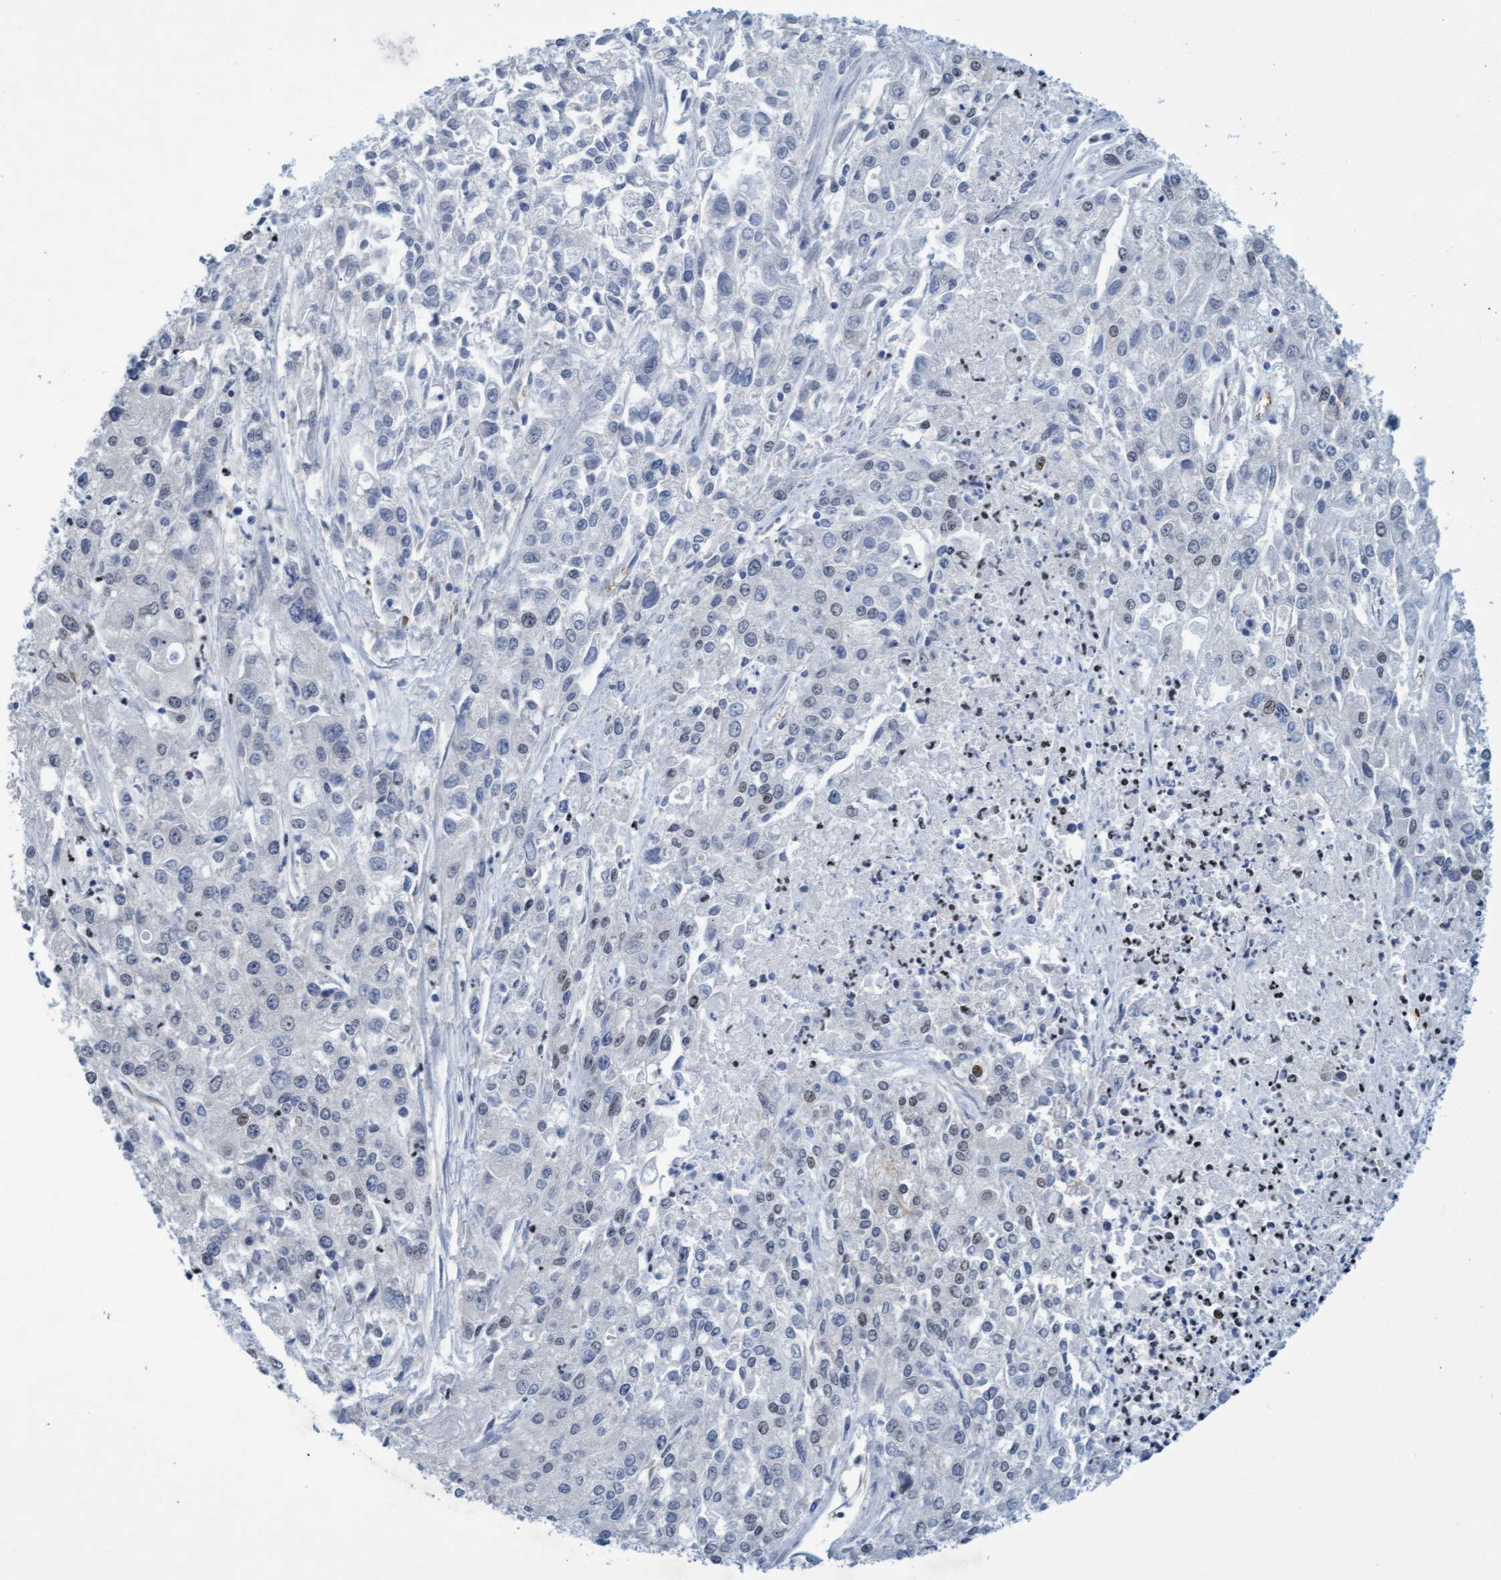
{"staining": {"intensity": "weak", "quantity": "<25%", "location": "nuclear"}, "tissue": "endometrial cancer", "cell_type": "Tumor cells", "image_type": "cancer", "snomed": [{"axis": "morphology", "description": "Adenocarcinoma, NOS"}, {"axis": "topography", "description": "Endometrium"}], "caption": "The immunohistochemistry histopathology image has no significant staining in tumor cells of adenocarcinoma (endometrial) tissue.", "gene": "GLRX2", "patient": {"sex": "female", "age": 49}}